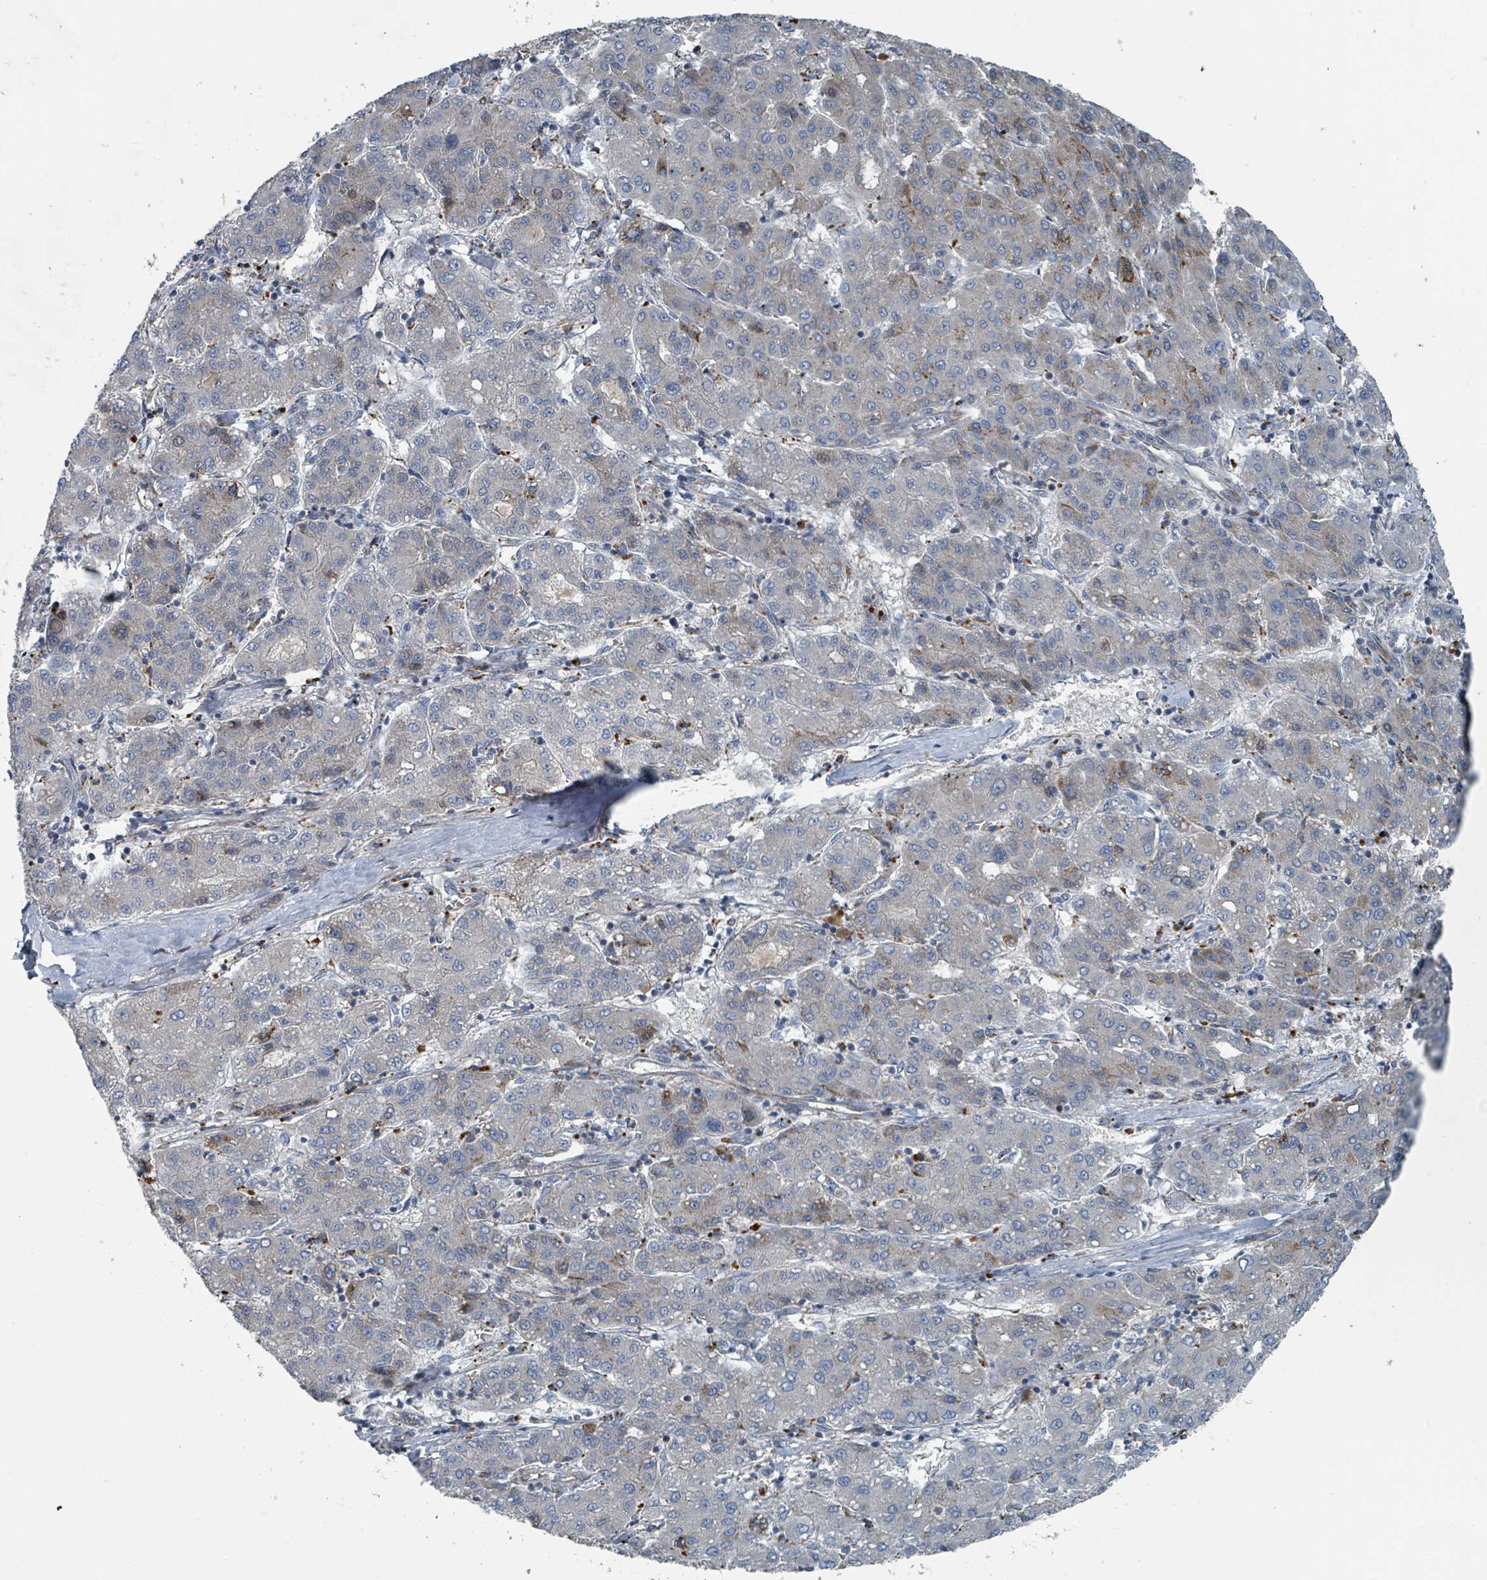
{"staining": {"intensity": "weak", "quantity": "<25%", "location": "cytoplasmic/membranous"}, "tissue": "liver cancer", "cell_type": "Tumor cells", "image_type": "cancer", "snomed": [{"axis": "morphology", "description": "Carcinoma, Hepatocellular, NOS"}, {"axis": "topography", "description": "Liver"}], "caption": "Immunohistochemistry (IHC) histopathology image of neoplastic tissue: liver cancer (hepatocellular carcinoma) stained with DAB (3,3'-diaminobenzidine) reveals no significant protein expression in tumor cells.", "gene": "DIPK2A", "patient": {"sex": "male", "age": 65}}